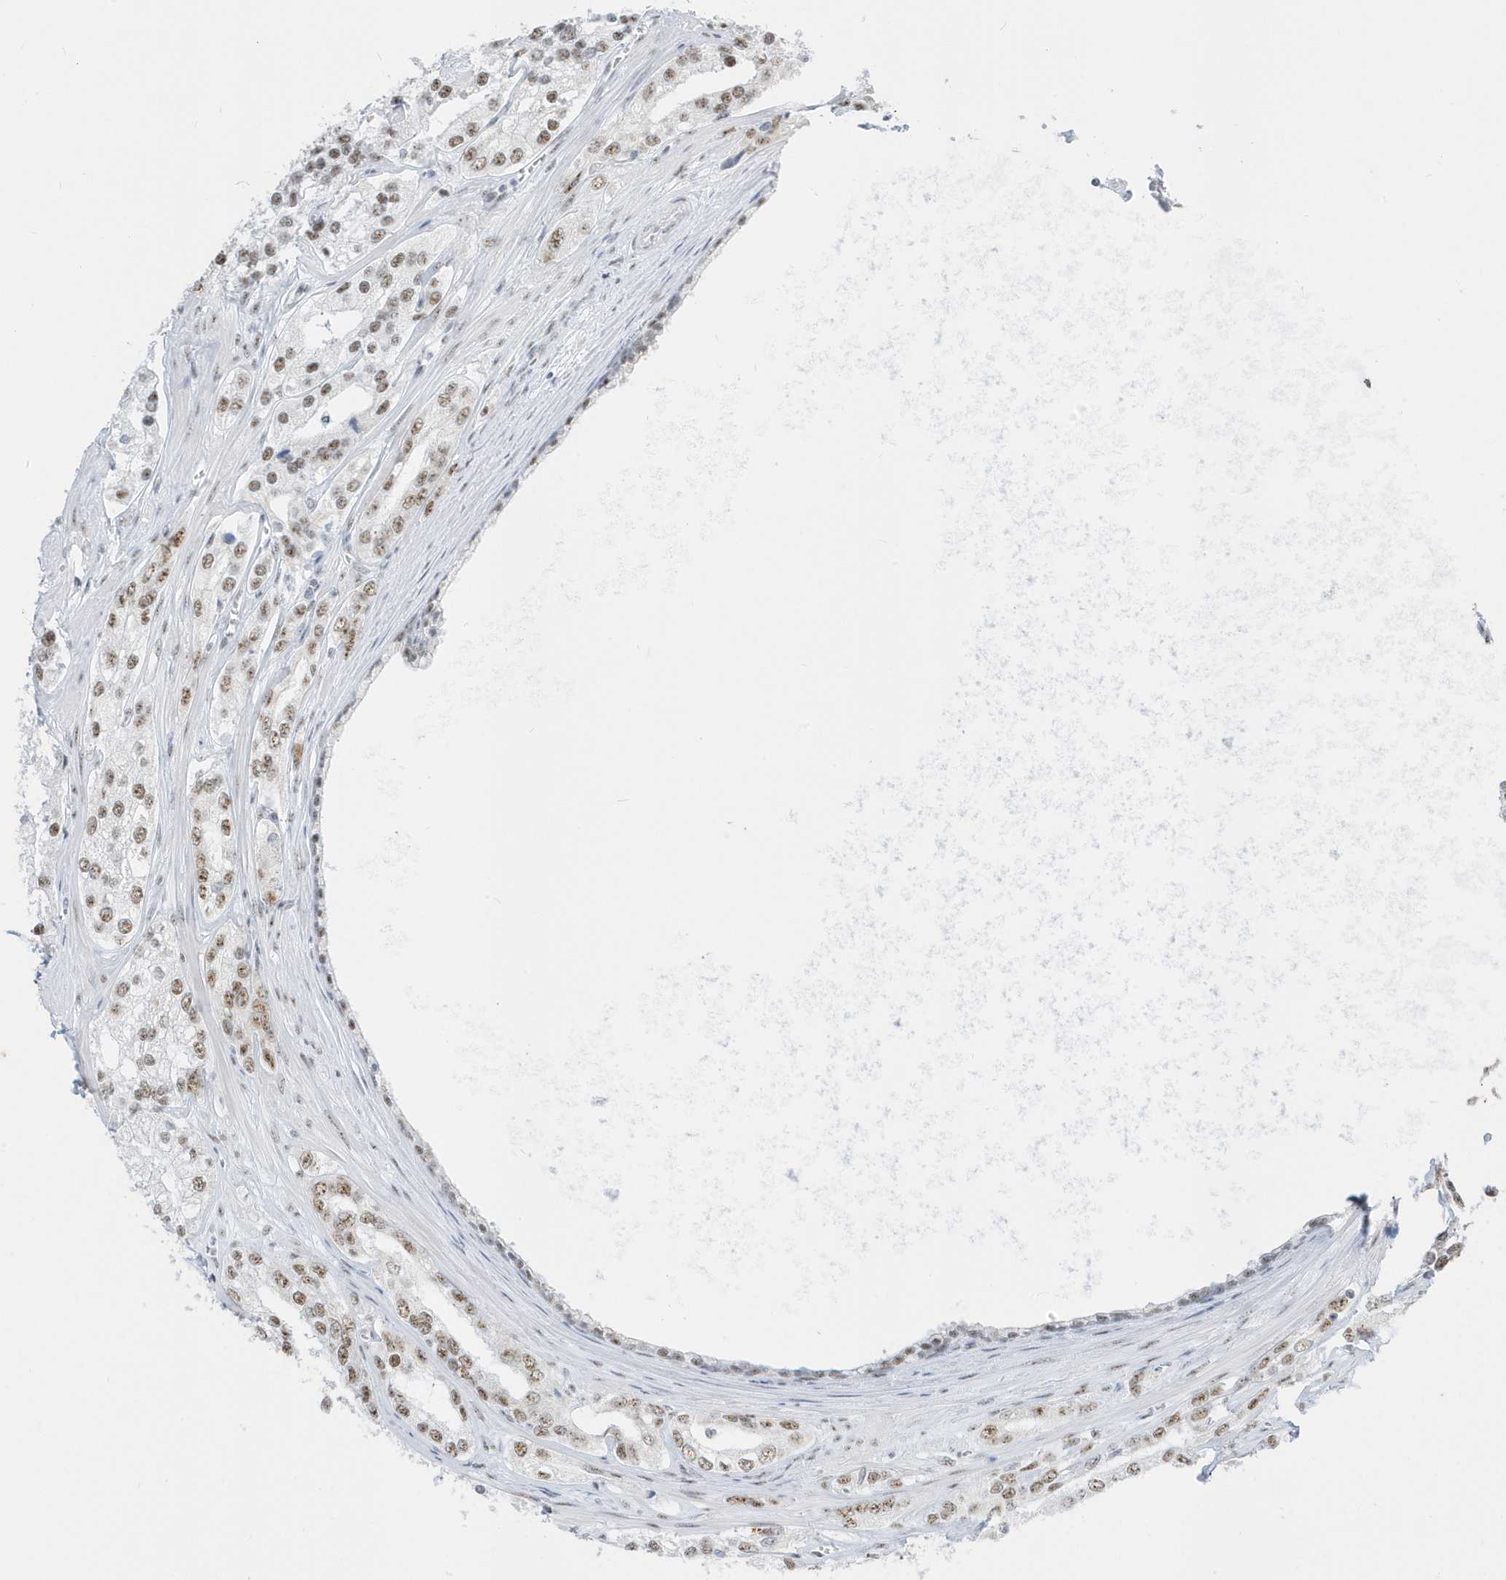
{"staining": {"intensity": "moderate", "quantity": ">75%", "location": "nuclear"}, "tissue": "prostate cancer", "cell_type": "Tumor cells", "image_type": "cancer", "snomed": [{"axis": "morphology", "description": "Adenocarcinoma, High grade"}, {"axis": "topography", "description": "Prostate"}], "caption": "Human prostate high-grade adenocarcinoma stained with a brown dye demonstrates moderate nuclear positive positivity in about >75% of tumor cells.", "gene": "PLEKHN1", "patient": {"sex": "male", "age": 66}}